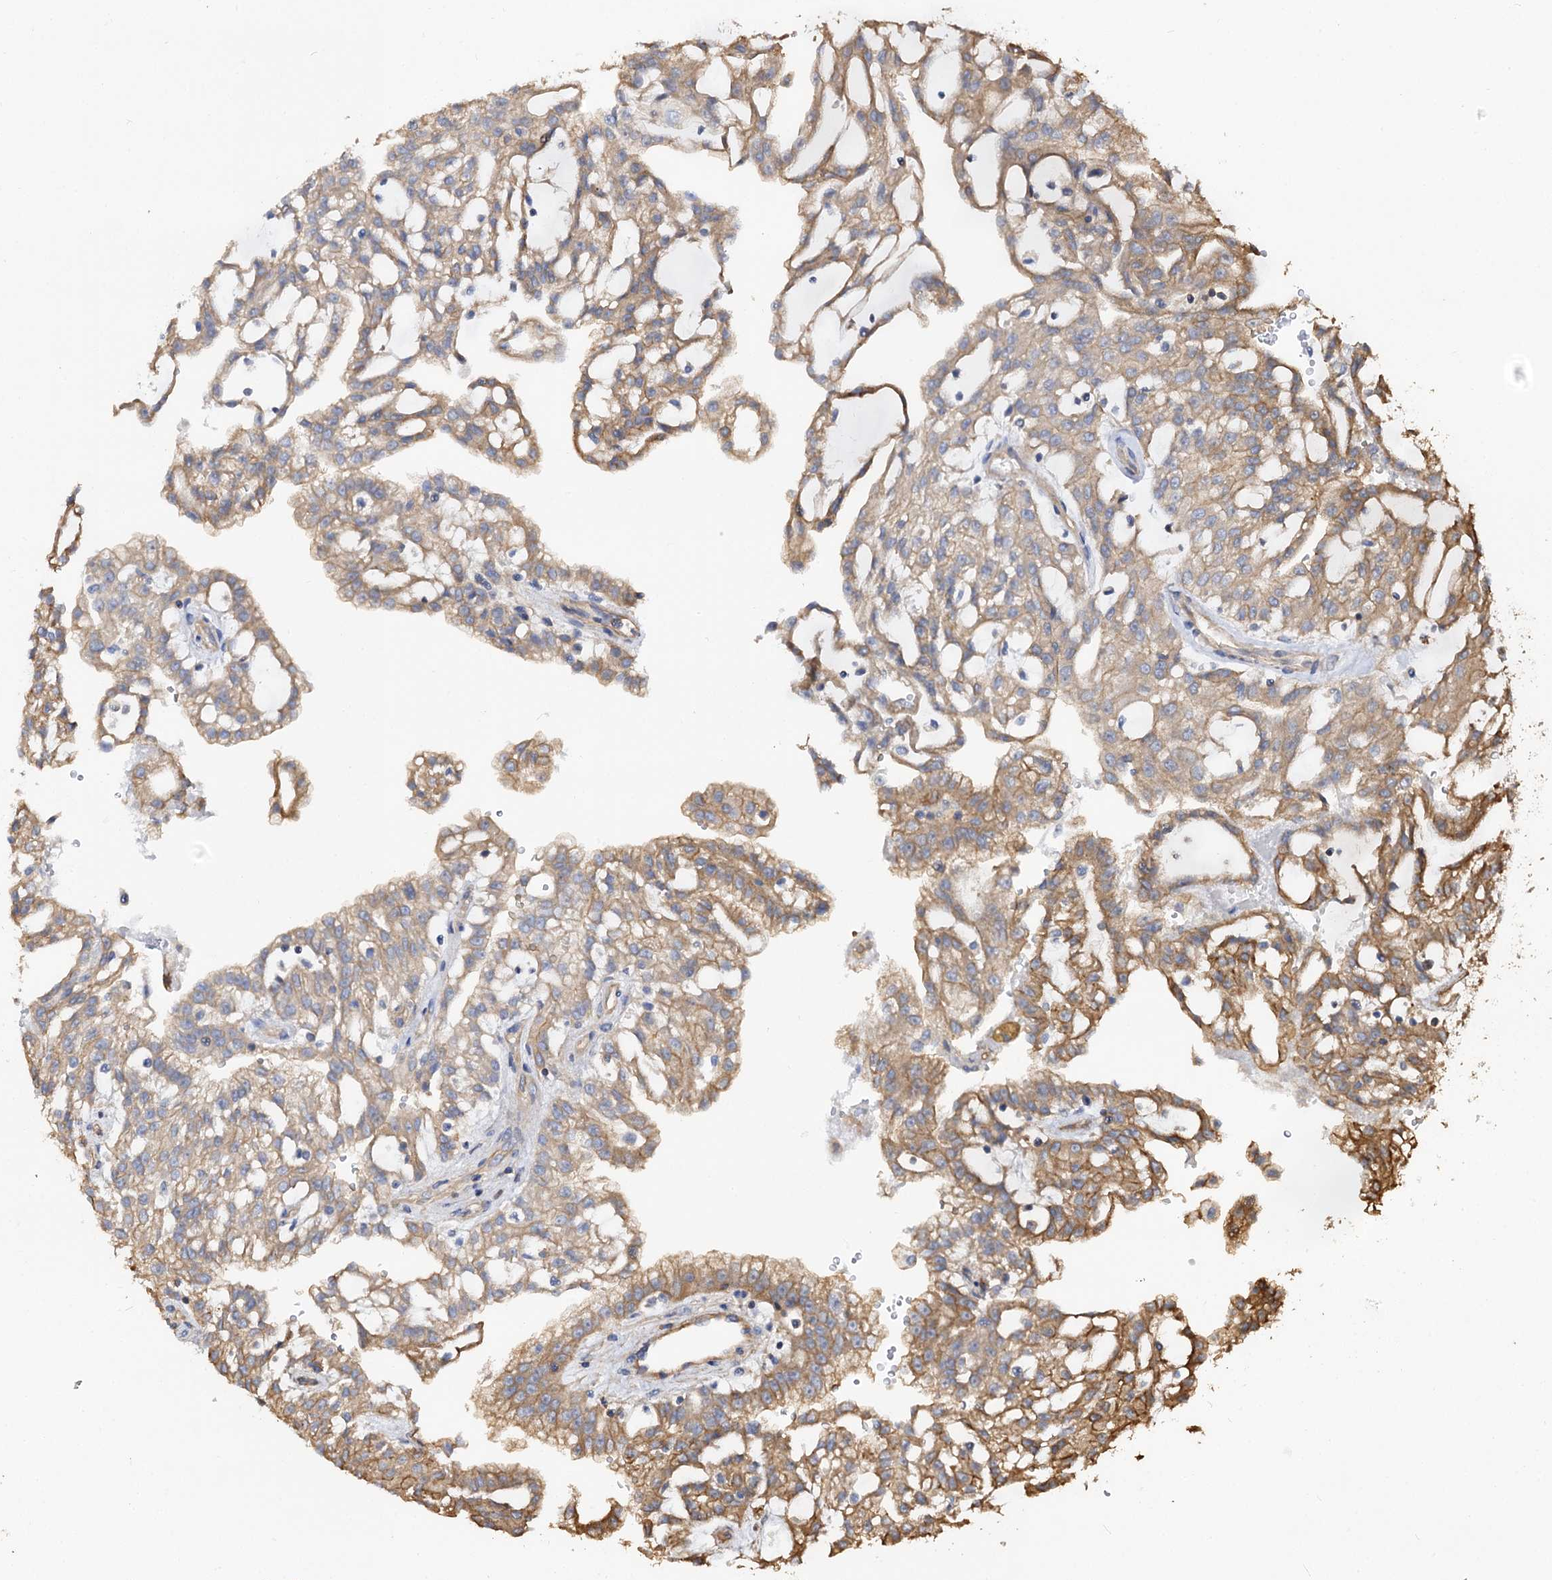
{"staining": {"intensity": "moderate", "quantity": "25%-75%", "location": "cytoplasmic/membranous"}, "tissue": "renal cancer", "cell_type": "Tumor cells", "image_type": "cancer", "snomed": [{"axis": "morphology", "description": "Adenocarcinoma, NOS"}, {"axis": "topography", "description": "Kidney"}], "caption": "Brown immunohistochemical staining in adenocarcinoma (renal) demonstrates moderate cytoplasmic/membranous positivity in approximately 25%-75% of tumor cells. The staining was performed using DAB (3,3'-diaminobenzidine) to visualize the protein expression in brown, while the nuclei were stained in blue with hematoxylin (Magnification: 20x).", "gene": "IDI1", "patient": {"sex": "male", "age": 63}}